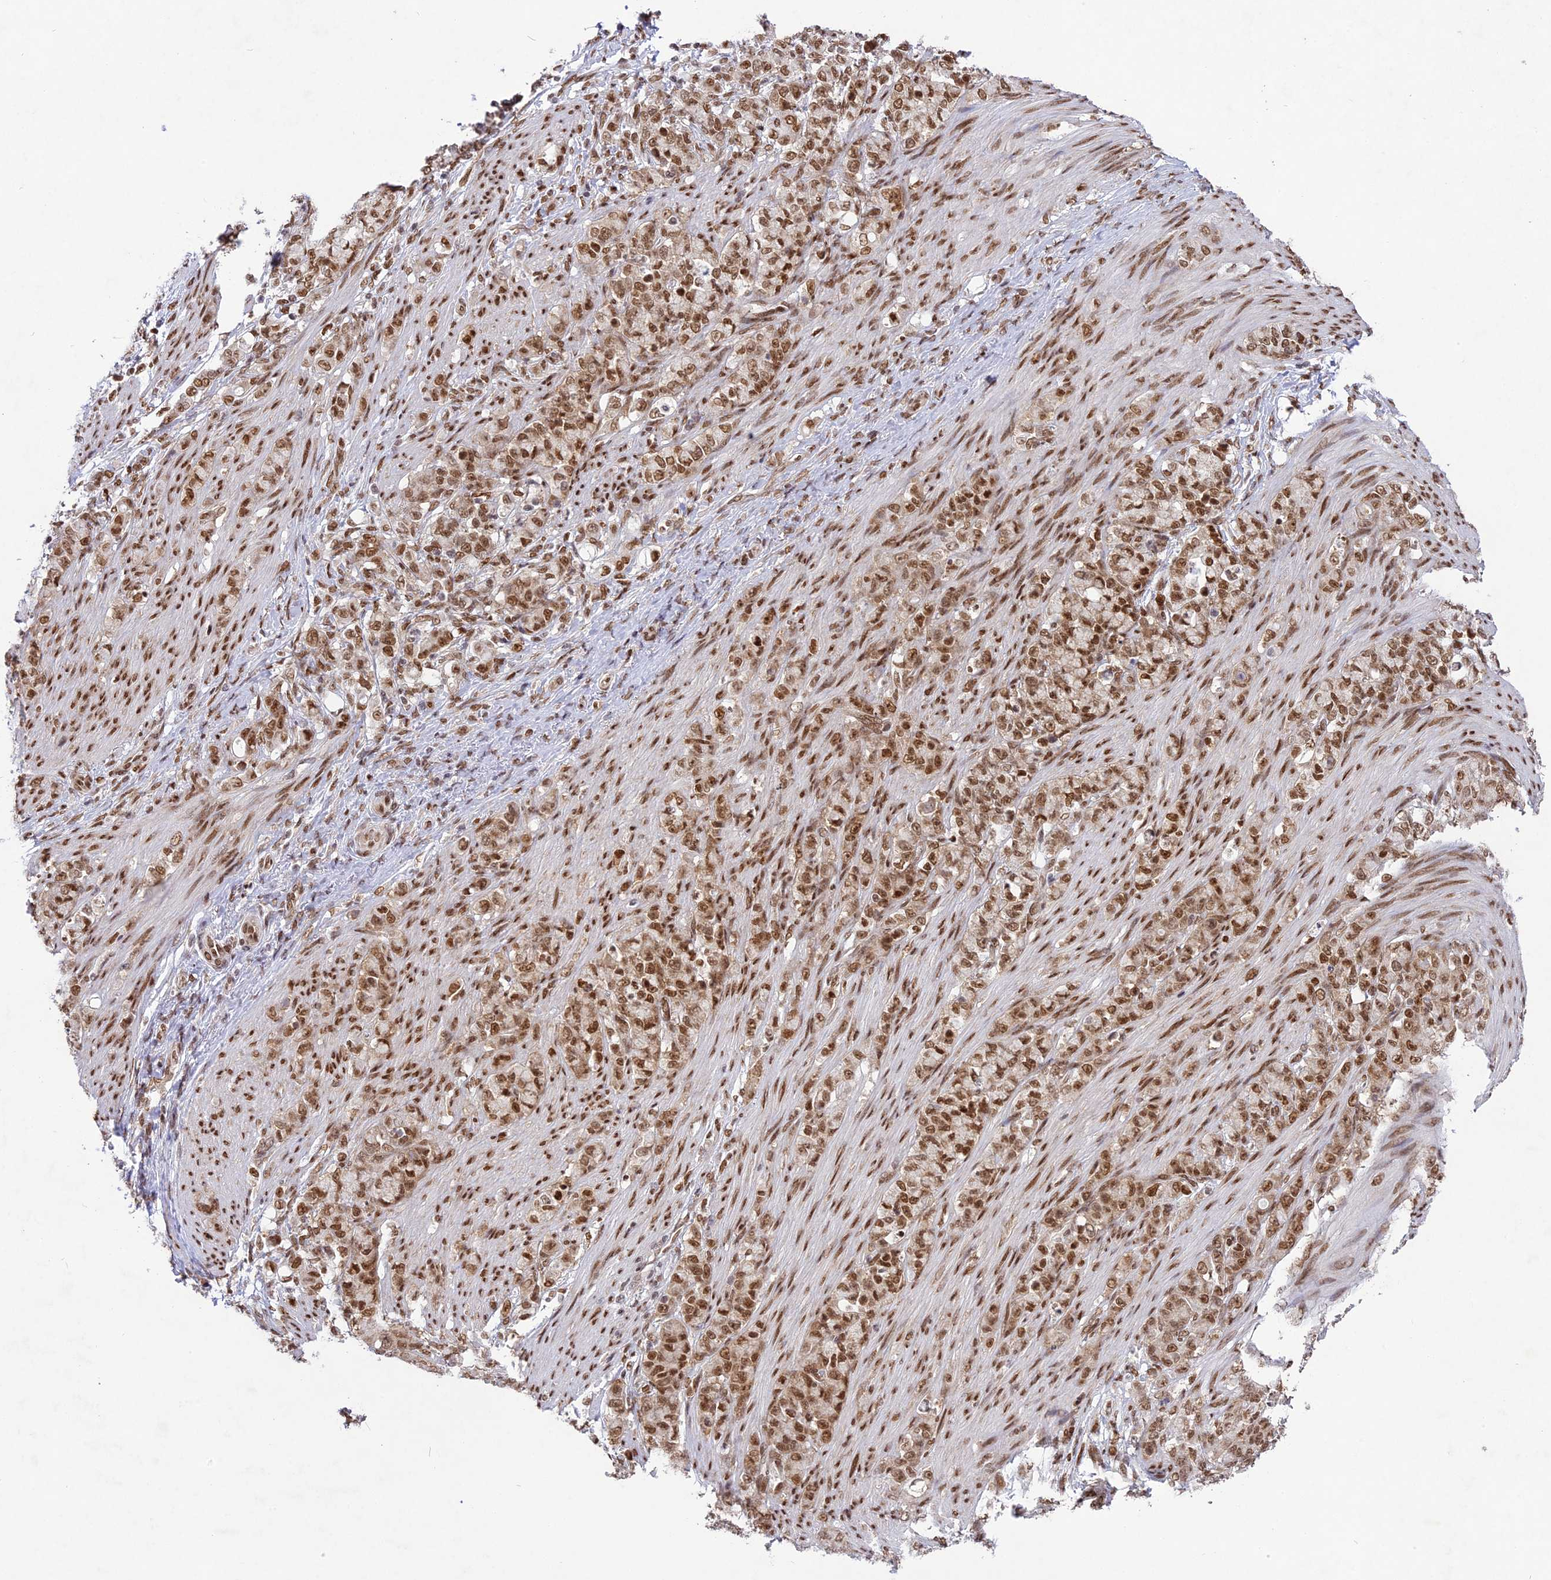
{"staining": {"intensity": "moderate", "quantity": ">75%", "location": "nuclear"}, "tissue": "stomach cancer", "cell_type": "Tumor cells", "image_type": "cancer", "snomed": [{"axis": "morphology", "description": "Adenocarcinoma, NOS"}, {"axis": "topography", "description": "Stomach"}], "caption": "Protein expression analysis of human stomach cancer (adenocarcinoma) reveals moderate nuclear expression in approximately >75% of tumor cells.", "gene": "DDX1", "patient": {"sex": "female", "age": 79}}